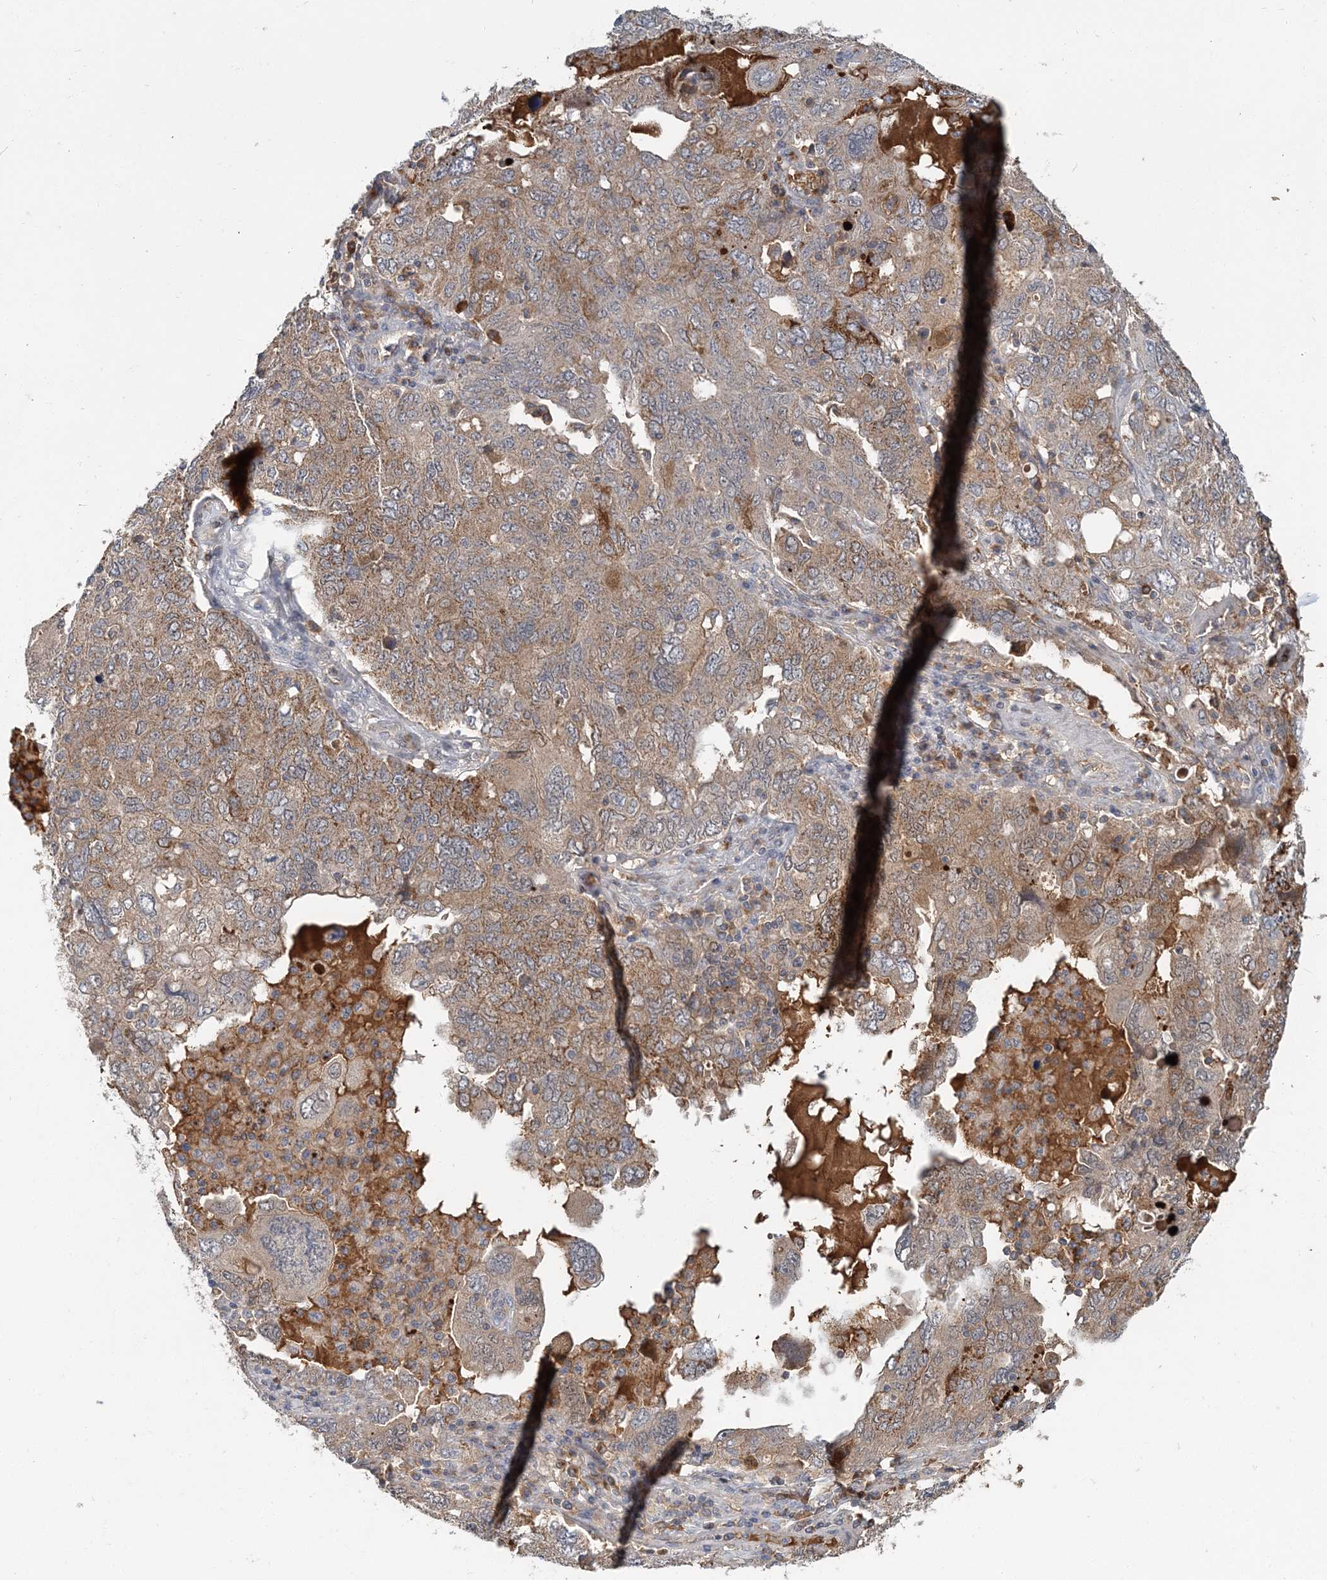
{"staining": {"intensity": "moderate", "quantity": ">75%", "location": "cytoplasmic/membranous"}, "tissue": "ovarian cancer", "cell_type": "Tumor cells", "image_type": "cancer", "snomed": [{"axis": "morphology", "description": "Carcinoma, endometroid"}, {"axis": "topography", "description": "Ovary"}], "caption": "This micrograph demonstrates immunohistochemistry staining of ovarian endometroid carcinoma, with medium moderate cytoplasmic/membranous positivity in approximately >75% of tumor cells.", "gene": "RNF25", "patient": {"sex": "female", "age": 62}}